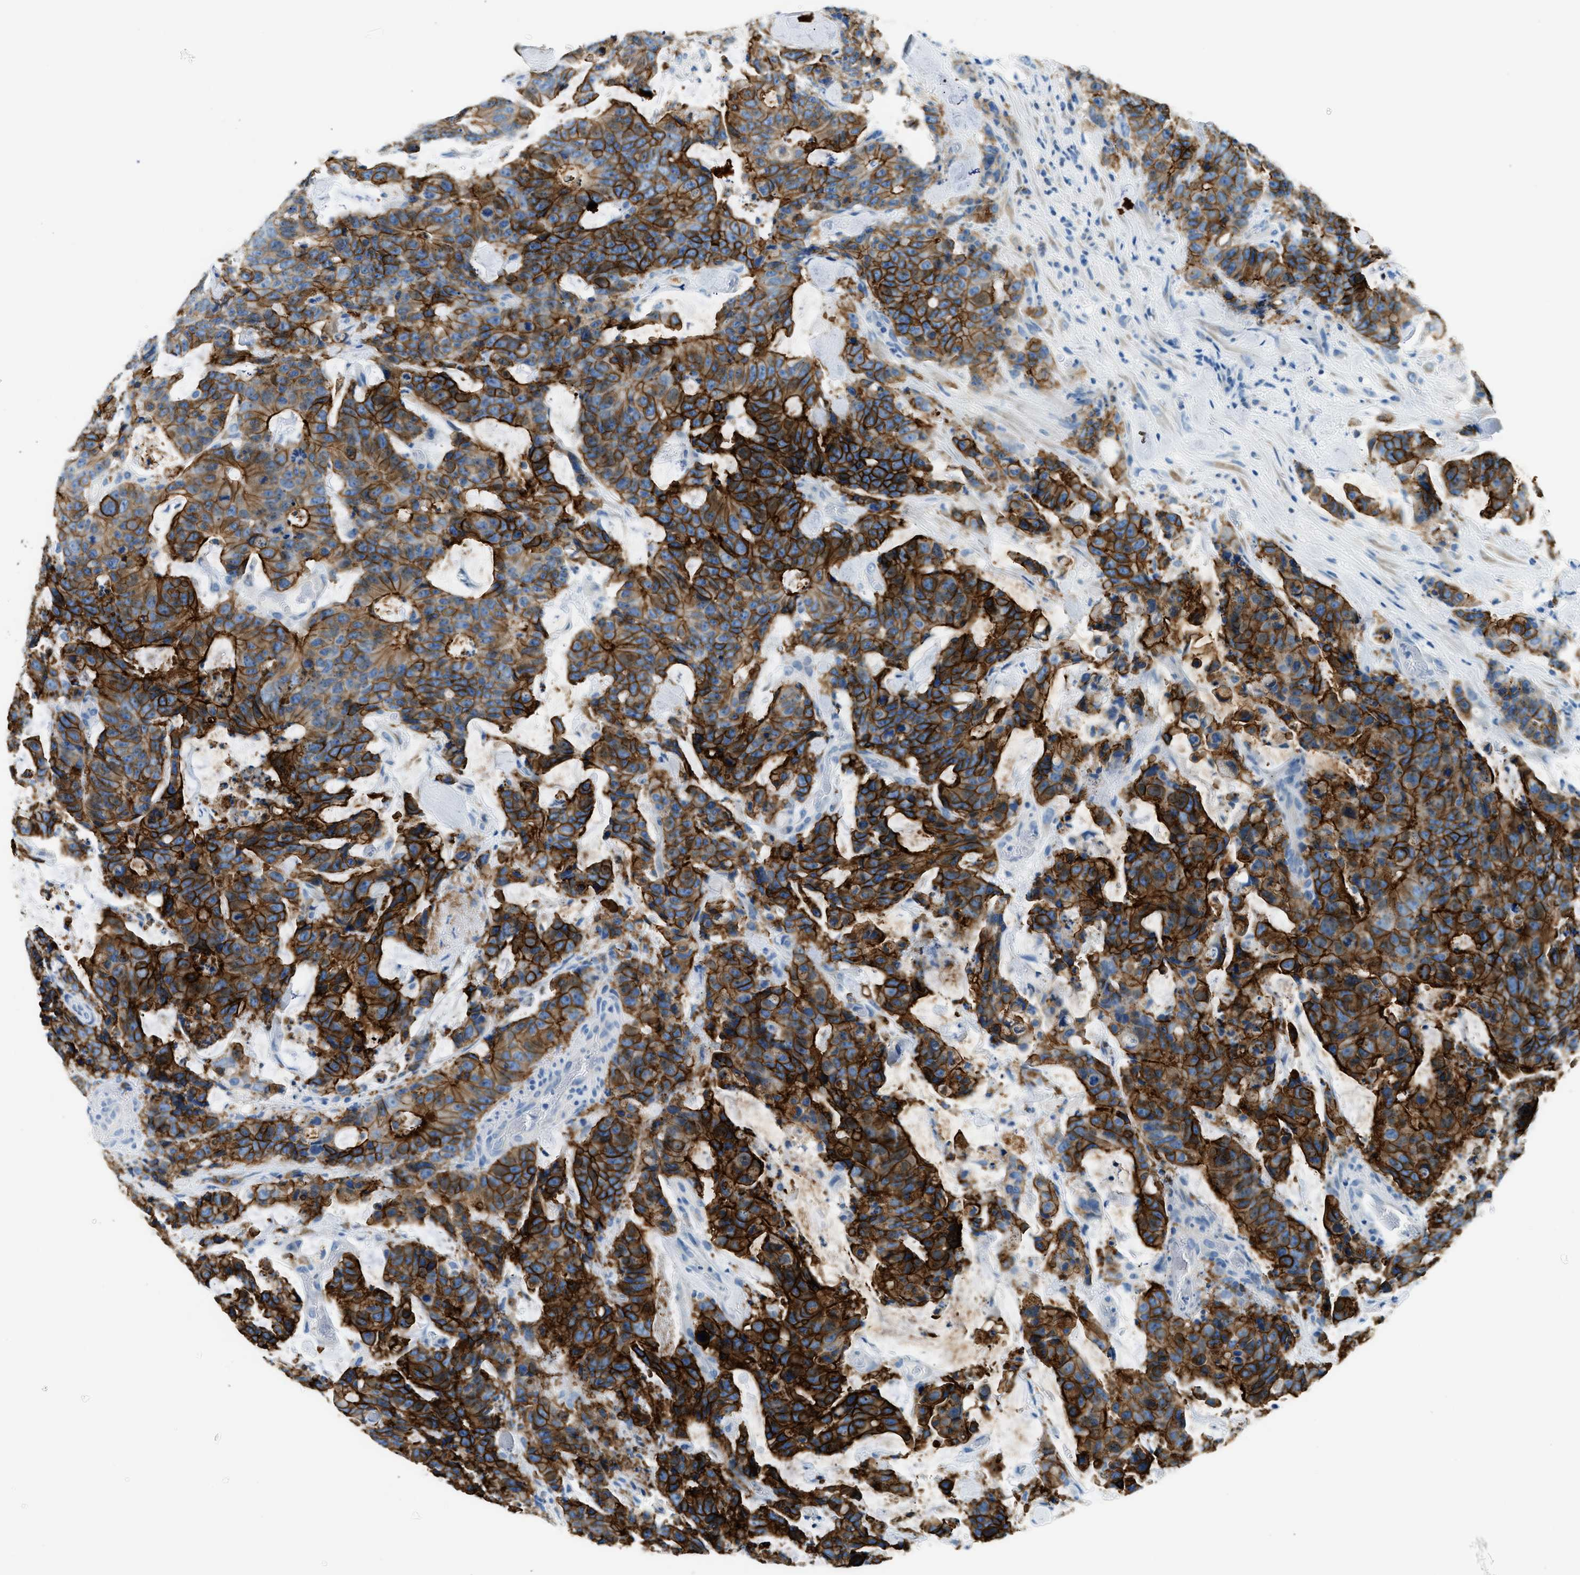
{"staining": {"intensity": "strong", "quantity": ">75%", "location": "cytoplasmic/membranous"}, "tissue": "colorectal cancer", "cell_type": "Tumor cells", "image_type": "cancer", "snomed": [{"axis": "morphology", "description": "Adenocarcinoma, NOS"}, {"axis": "topography", "description": "Colon"}], "caption": "Immunohistochemistry image of human adenocarcinoma (colorectal) stained for a protein (brown), which reveals high levels of strong cytoplasmic/membranous staining in about >75% of tumor cells.", "gene": "CLDN18", "patient": {"sex": "female", "age": 86}}